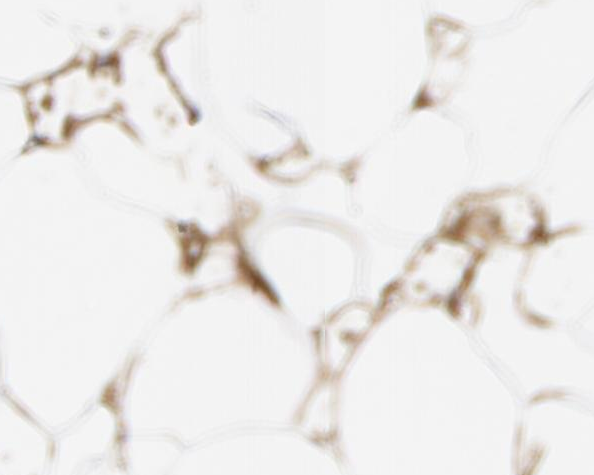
{"staining": {"intensity": "moderate", "quantity": ">75%", "location": "cytoplasmic/membranous"}, "tissue": "adipose tissue", "cell_type": "Adipocytes", "image_type": "normal", "snomed": [{"axis": "morphology", "description": "Normal tissue, NOS"}, {"axis": "morphology", "description": "Duct carcinoma"}, {"axis": "topography", "description": "Breast"}, {"axis": "topography", "description": "Adipose tissue"}], "caption": "An image of human adipose tissue stained for a protein shows moderate cytoplasmic/membranous brown staining in adipocytes.", "gene": "PLAT", "patient": {"sex": "female", "age": 37}}